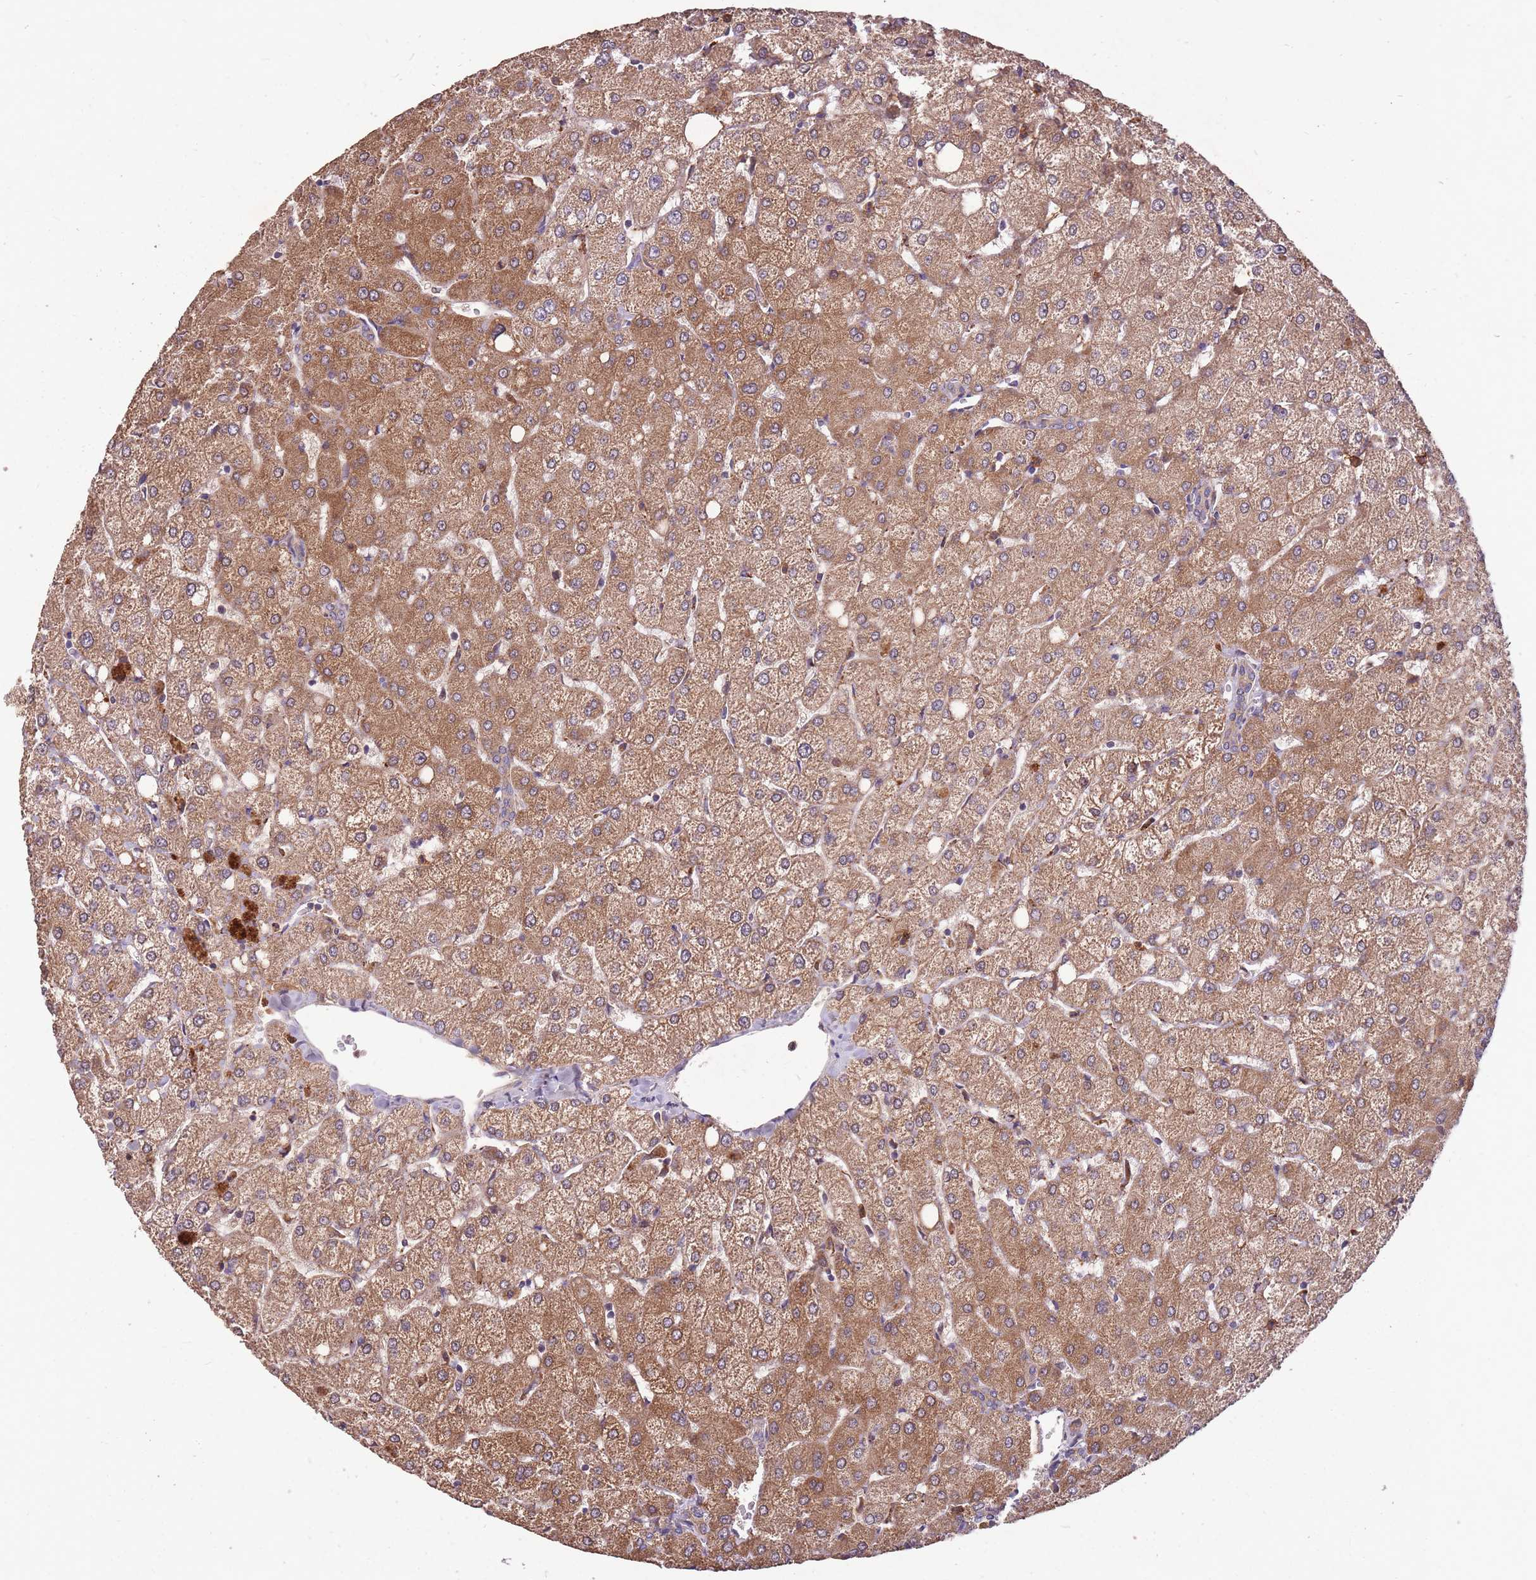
{"staining": {"intensity": "negative", "quantity": "none", "location": "none"}, "tissue": "liver", "cell_type": "Cholangiocytes", "image_type": "normal", "snomed": [{"axis": "morphology", "description": "Normal tissue, NOS"}, {"axis": "topography", "description": "Liver"}], "caption": "Photomicrograph shows no significant protein expression in cholangiocytes of benign liver. (DAB (3,3'-diaminobenzidine) IHC with hematoxylin counter stain).", "gene": "IGF2BP2", "patient": {"sex": "female", "age": 54}}